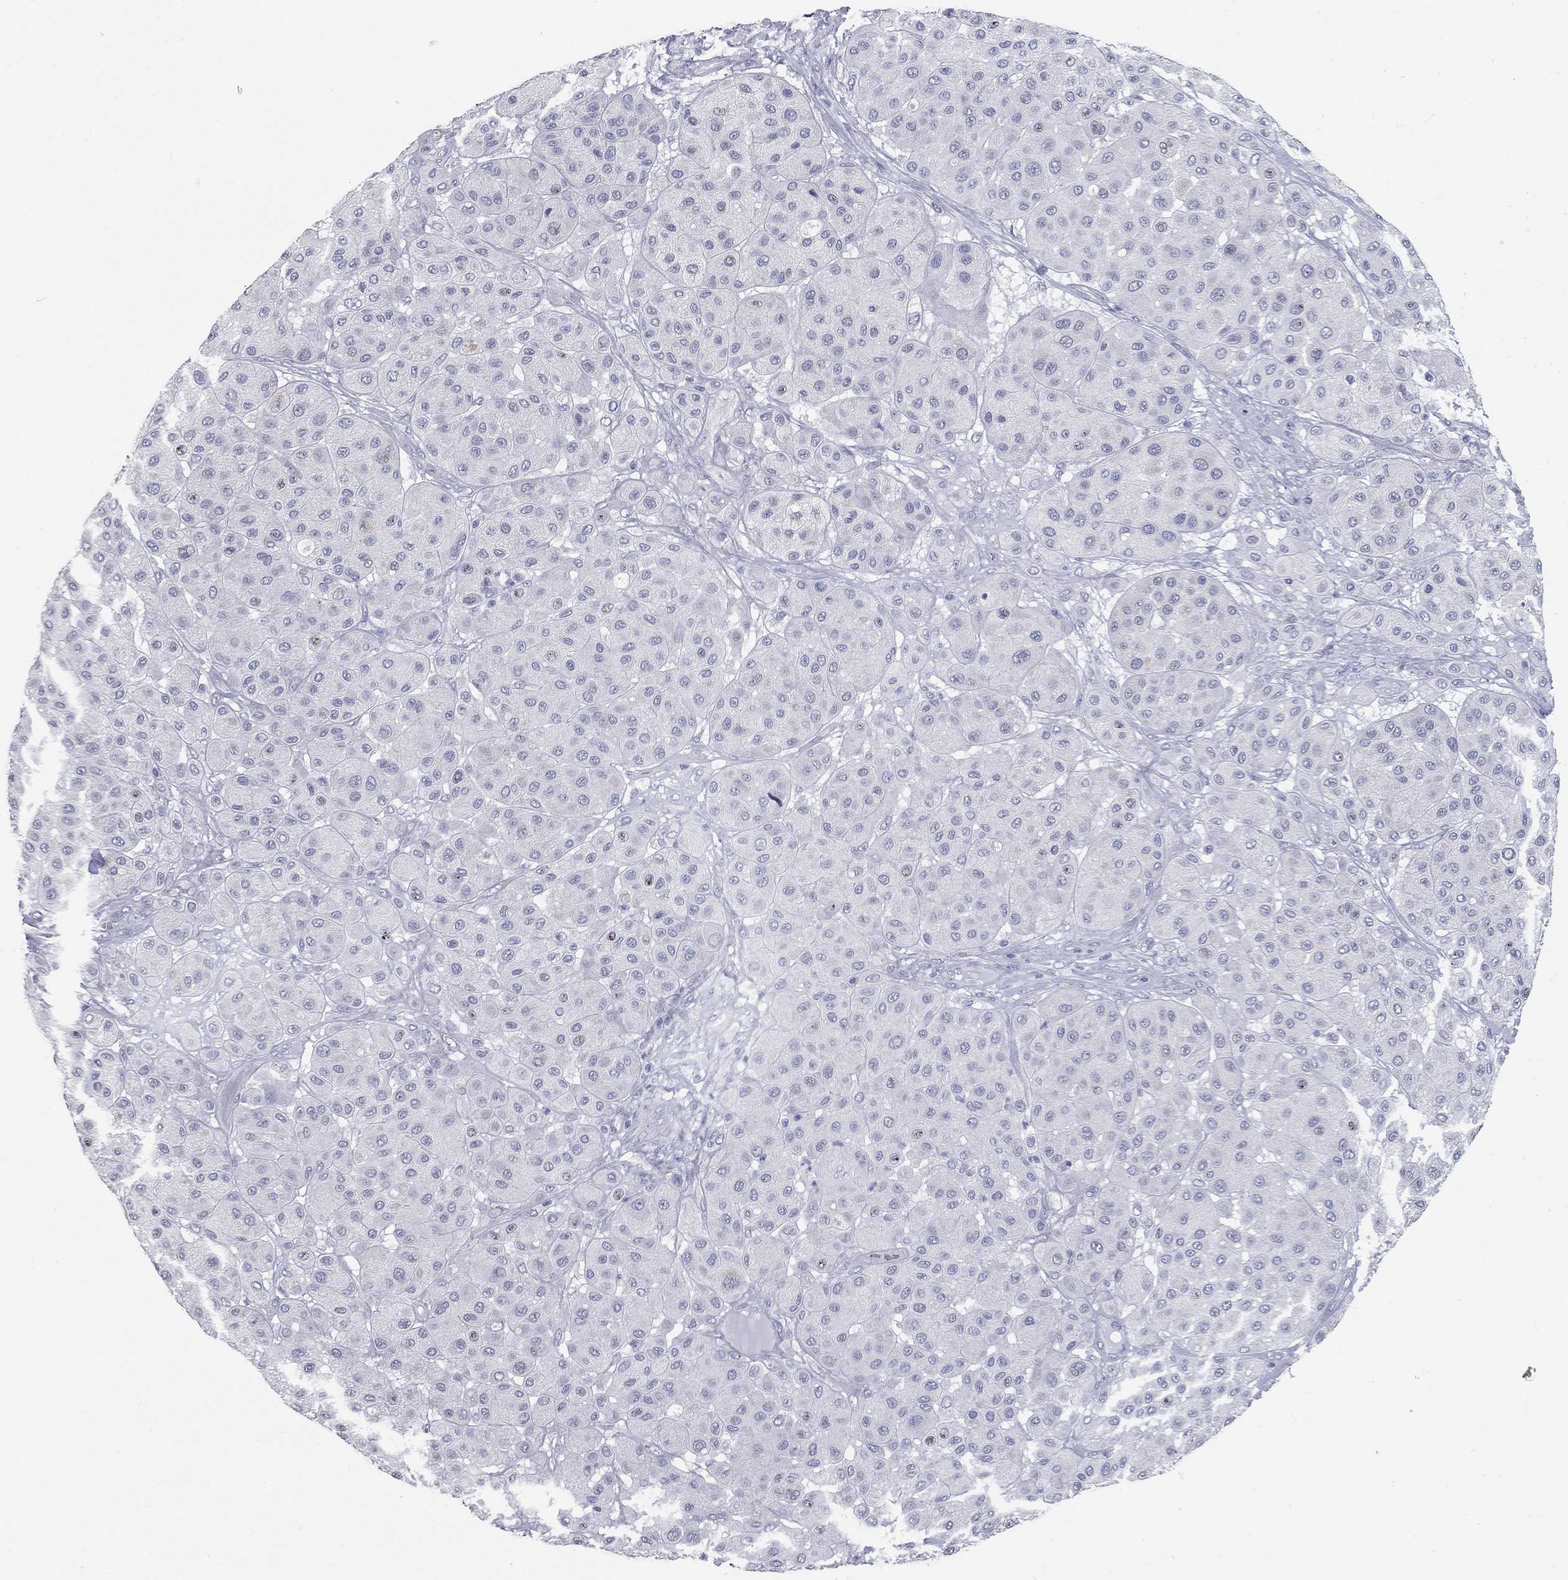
{"staining": {"intensity": "negative", "quantity": "none", "location": "none"}, "tissue": "melanoma", "cell_type": "Tumor cells", "image_type": "cancer", "snomed": [{"axis": "morphology", "description": "Malignant melanoma, Metastatic site"}, {"axis": "topography", "description": "Smooth muscle"}], "caption": "Malignant melanoma (metastatic site) was stained to show a protein in brown. There is no significant expression in tumor cells. (DAB (3,3'-diaminobenzidine) immunohistochemistry (IHC), high magnification).", "gene": "TAC1", "patient": {"sex": "male", "age": 41}}